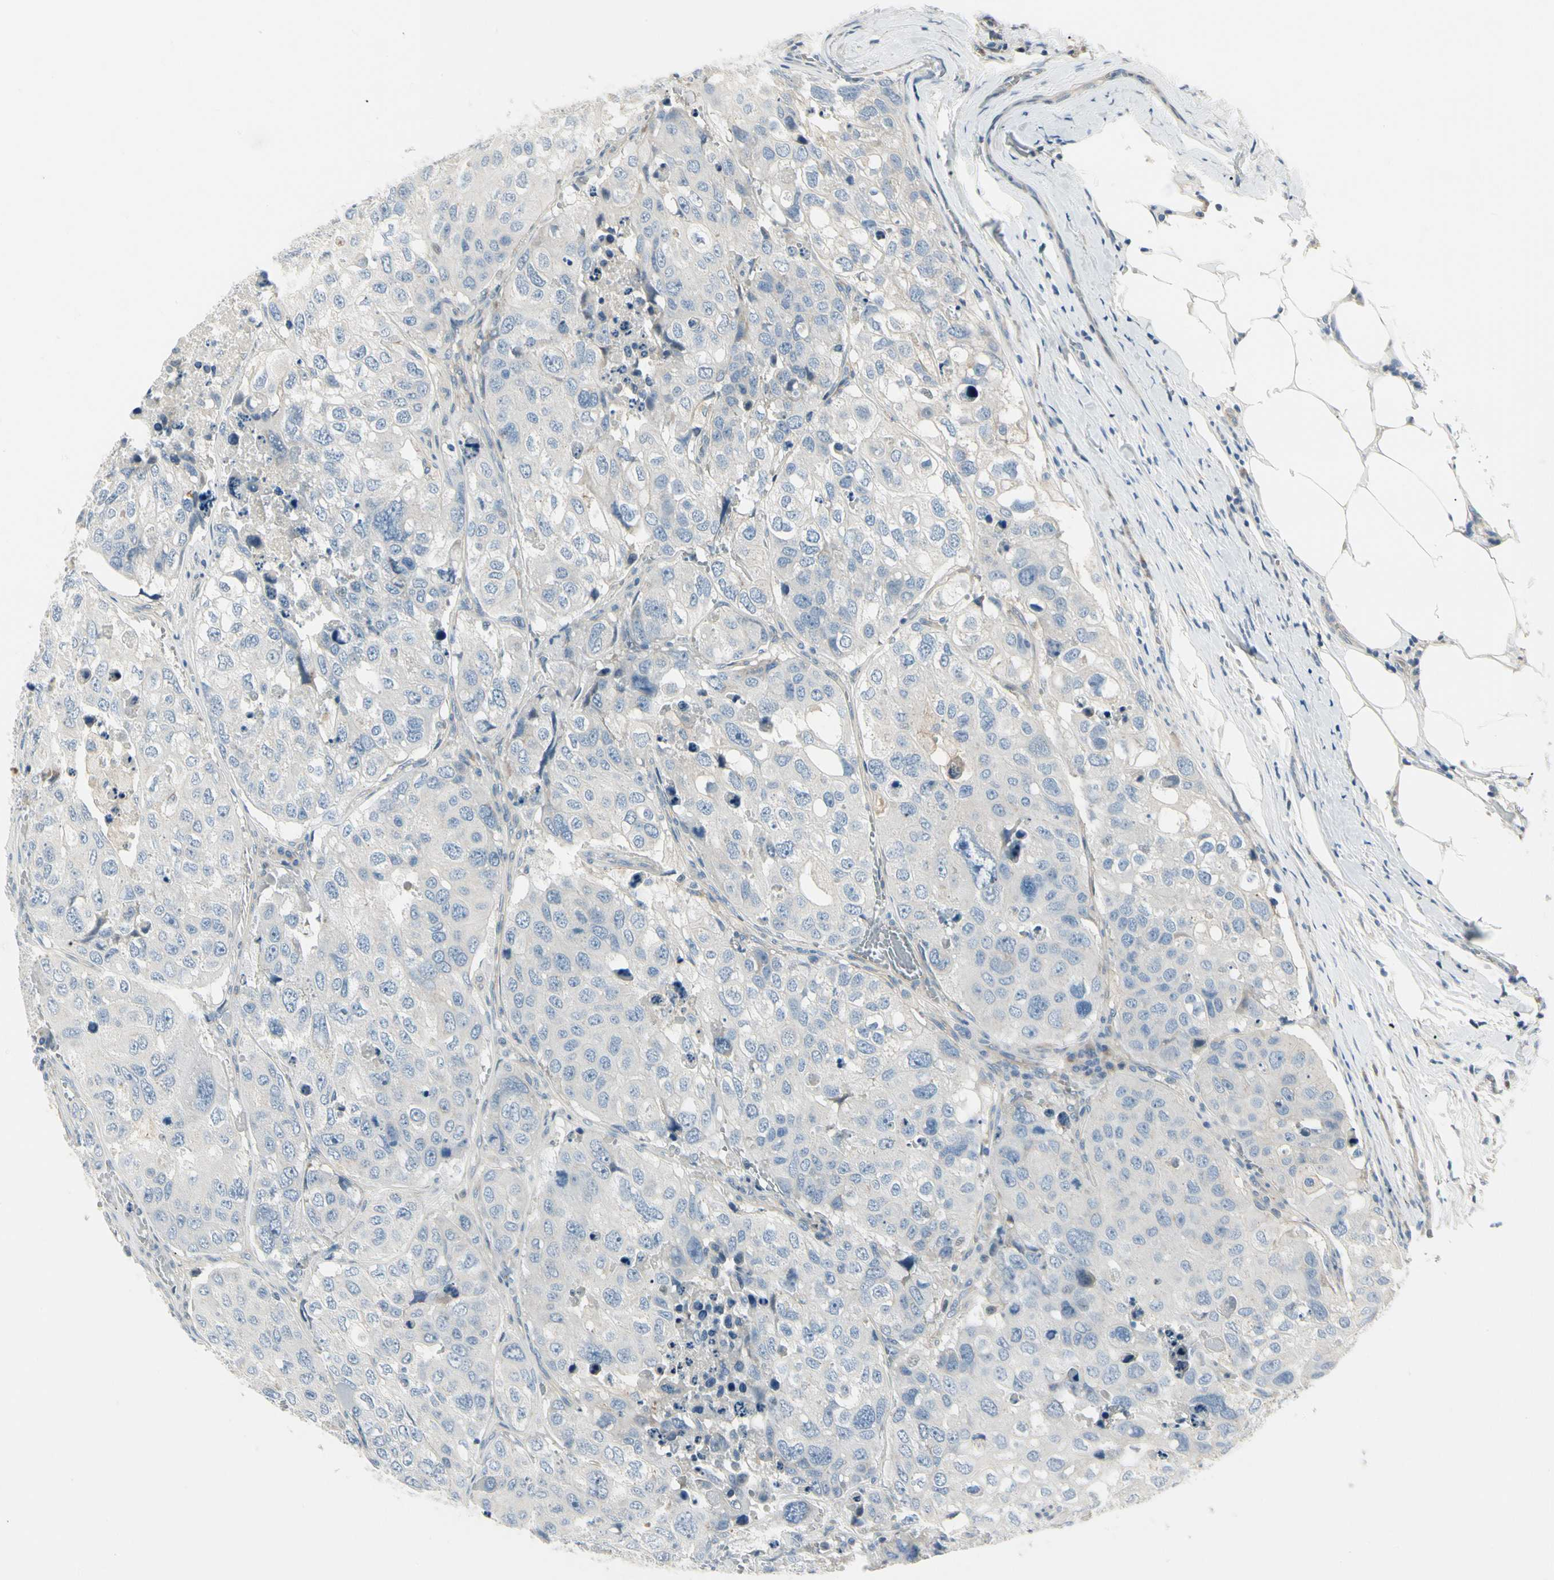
{"staining": {"intensity": "negative", "quantity": "none", "location": "none"}, "tissue": "urothelial cancer", "cell_type": "Tumor cells", "image_type": "cancer", "snomed": [{"axis": "morphology", "description": "Urothelial carcinoma, High grade"}, {"axis": "topography", "description": "Lymph node"}, {"axis": "topography", "description": "Urinary bladder"}], "caption": "Immunohistochemical staining of human high-grade urothelial carcinoma displays no significant positivity in tumor cells.", "gene": "ABCA3", "patient": {"sex": "male", "age": 51}}